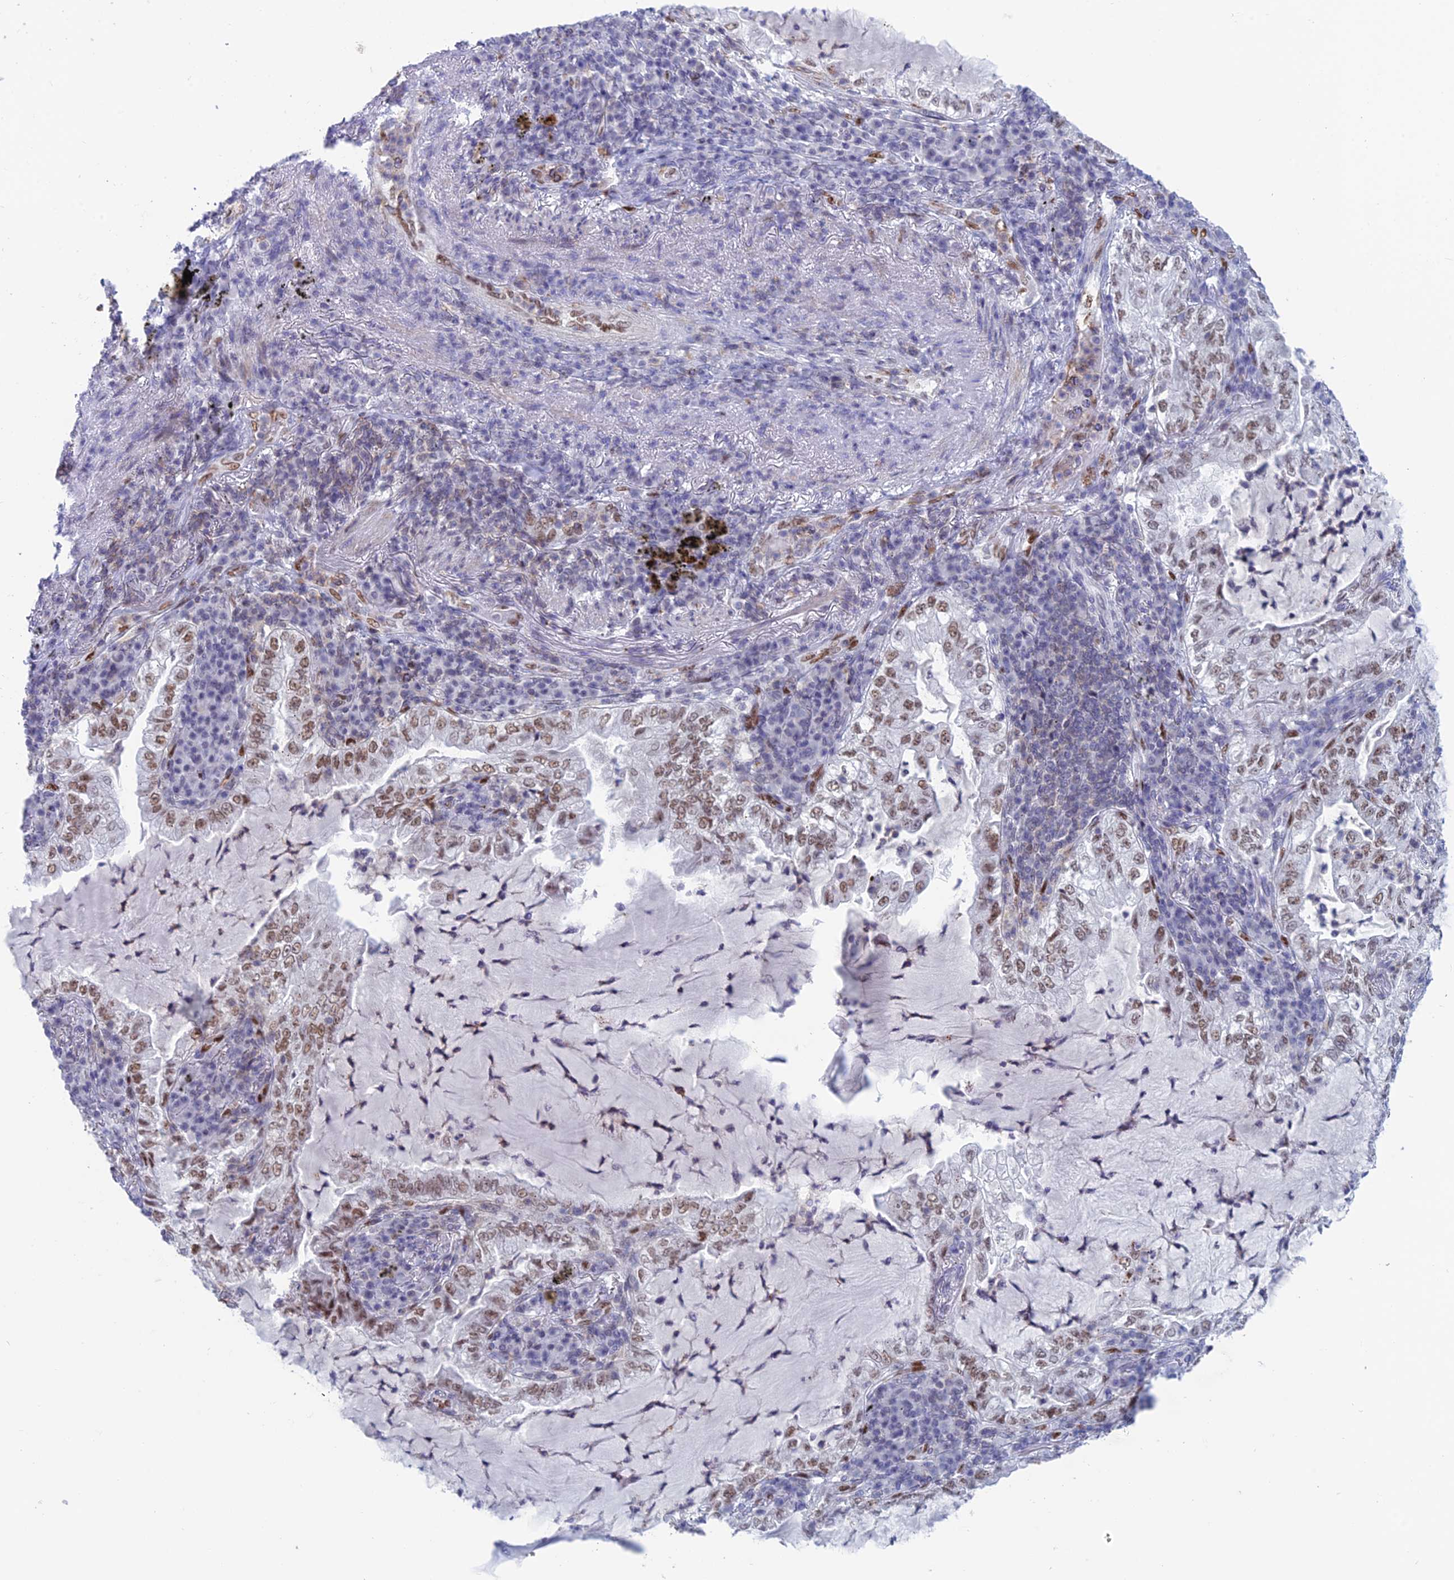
{"staining": {"intensity": "moderate", "quantity": ">75%", "location": "nuclear"}, "tissue": "lung cancer", "cell_type": "Tumor cells", "image_type": "cancer", "snomed": [{"axis": "morphology", "description": "Adenocarcinoma, NOS"}, {"axis": "topography", "description": "Lung"}], "caption": "IHC of human lung adenocarcinoma reveals medium levels of moderate nuclear expression in approximately >75% of tumor cells. Immunohistochemistry stains the protein in brown and the nuclei are stained blue.", "gene": "NOL4L", "patient": {"sex": "female", "age": 73}}